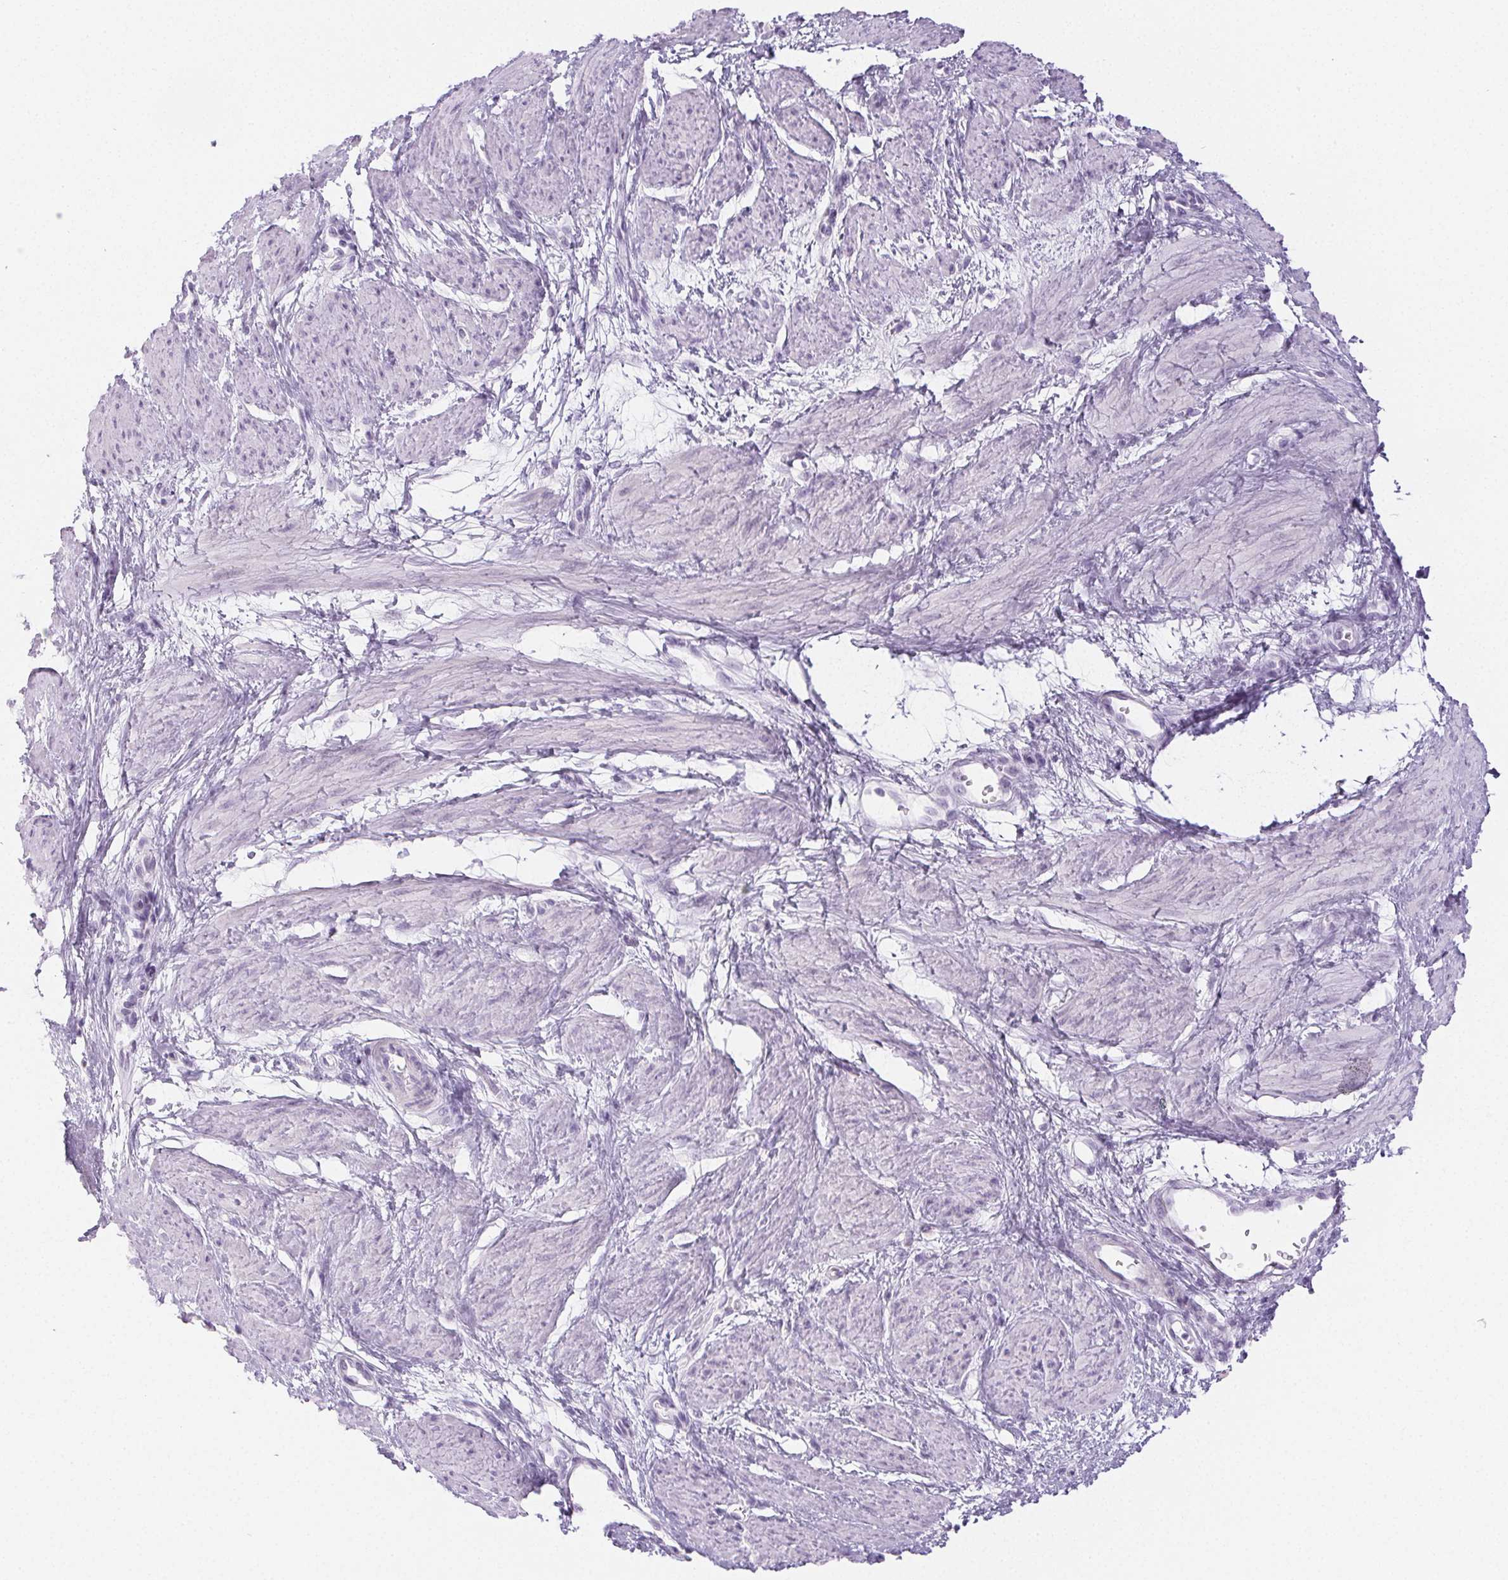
{"staining": {"intensity": "negative", "quantity": "none", "location": "none"}, "tissue": "smooth muscle", "cell_type": "Smooth muscle cells", "image_type": "normal", "snomed": [{"axis": "morphology", "description": "Normal tissue, NOS"}, {"axis": "topography", "description": "Smooth muscle"}, {"axis": "topography", "description": "Uterus"}], "caption": "Image shows no significant protein staining in smooth muscle cells of normal smooth muscle.", "gene": "PI3", "patient": {"sex": "female", "age": 39}}